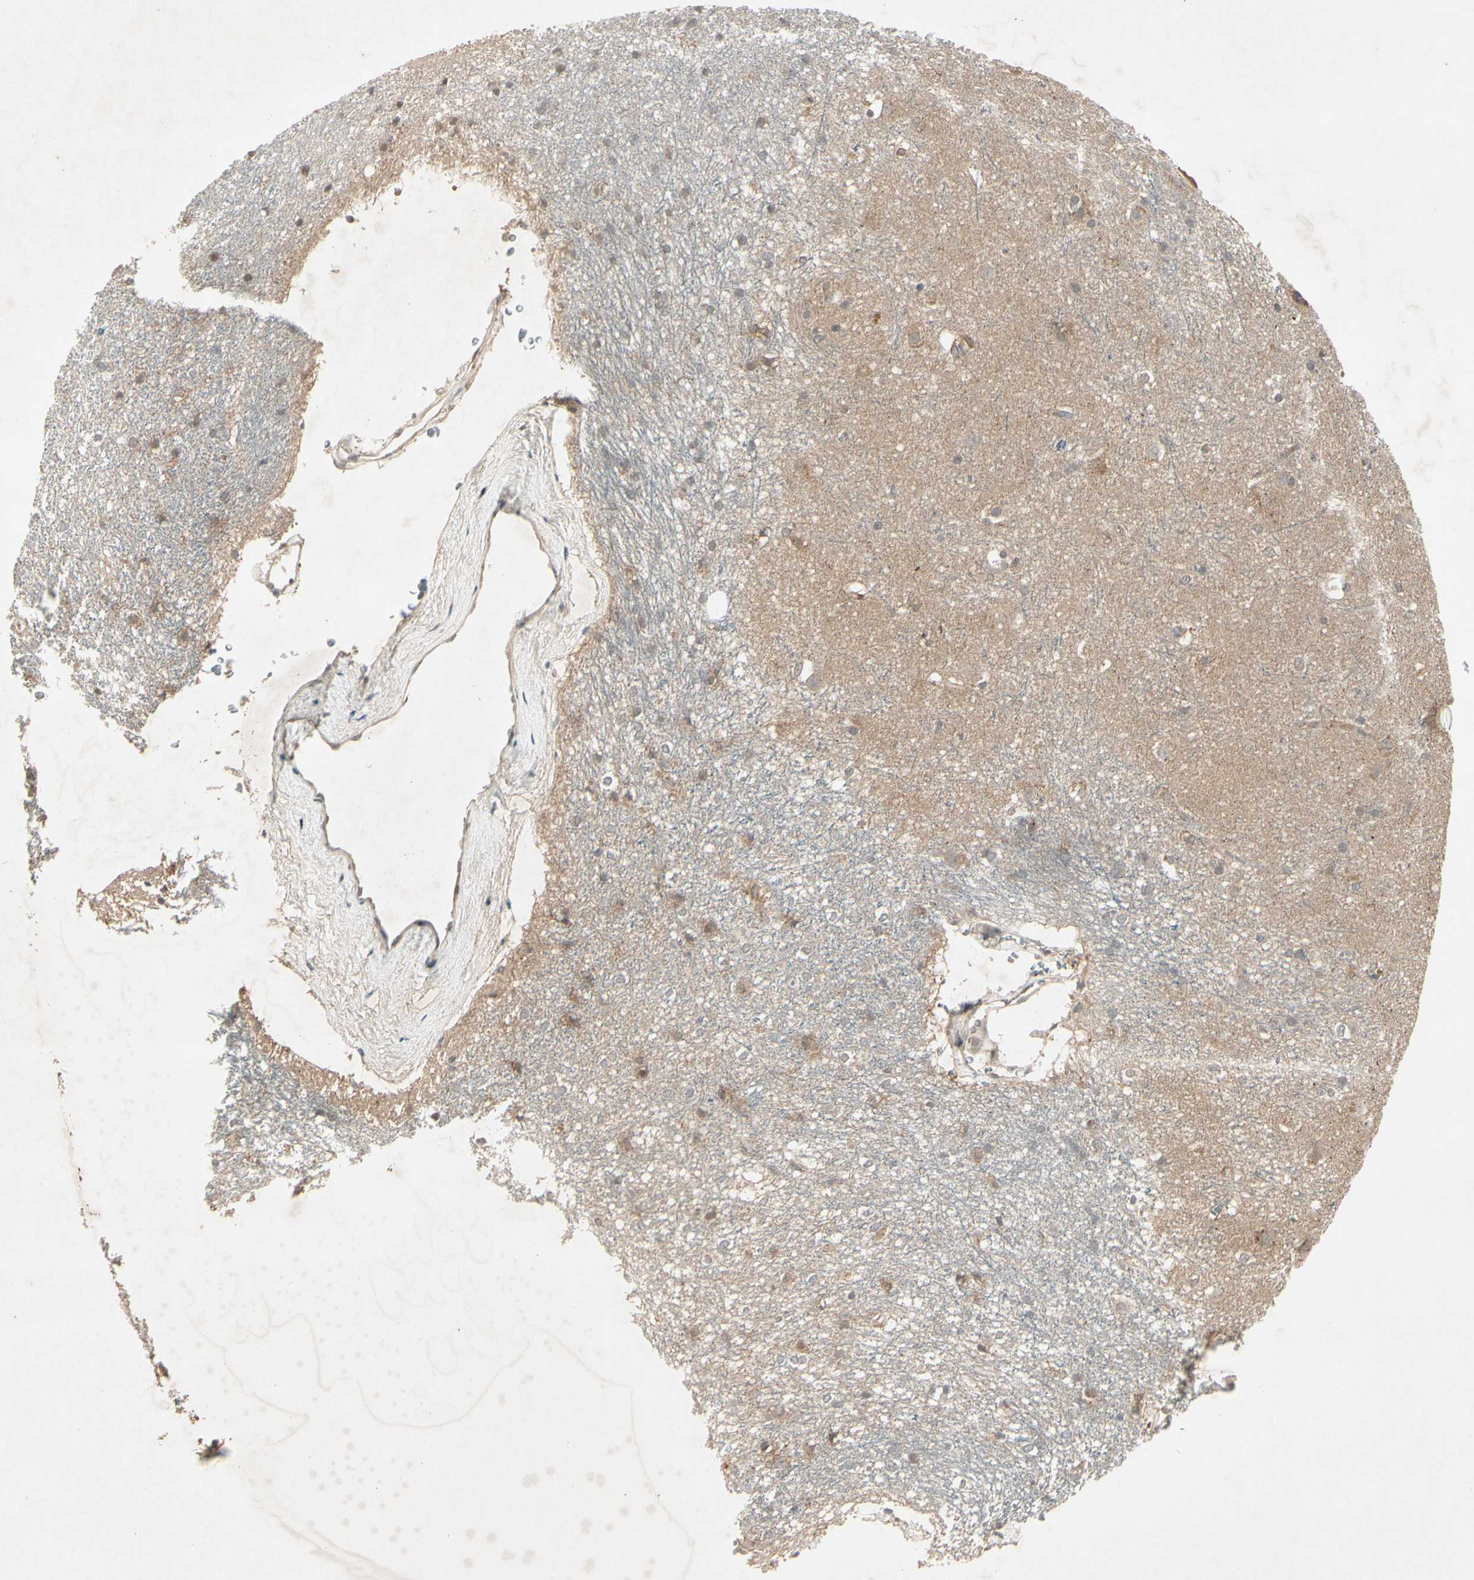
{"staining": {"intensity": "negative", "quantity": "none", "location": "none"}, "tissue": "caudate", "cell_type": "Glial cells", "image_type": "normal", "snomed": [{"axis": "morphology", "description": "Normal tissue, NOS"}, {"axis": "topography", "description": "Lateral ventricle wall"}], "caption": "This photomicrograph is of unremarkable caudate stained with IHC to label a protein in brown with the nuclei are counter-stained blue. There is no positivity in glial cells. (DAB immunohistochemistry (IHC) with hematoxylin counter stain).", "gene": "FHDC1", "patient": {"sex": "female", "age": 19}}